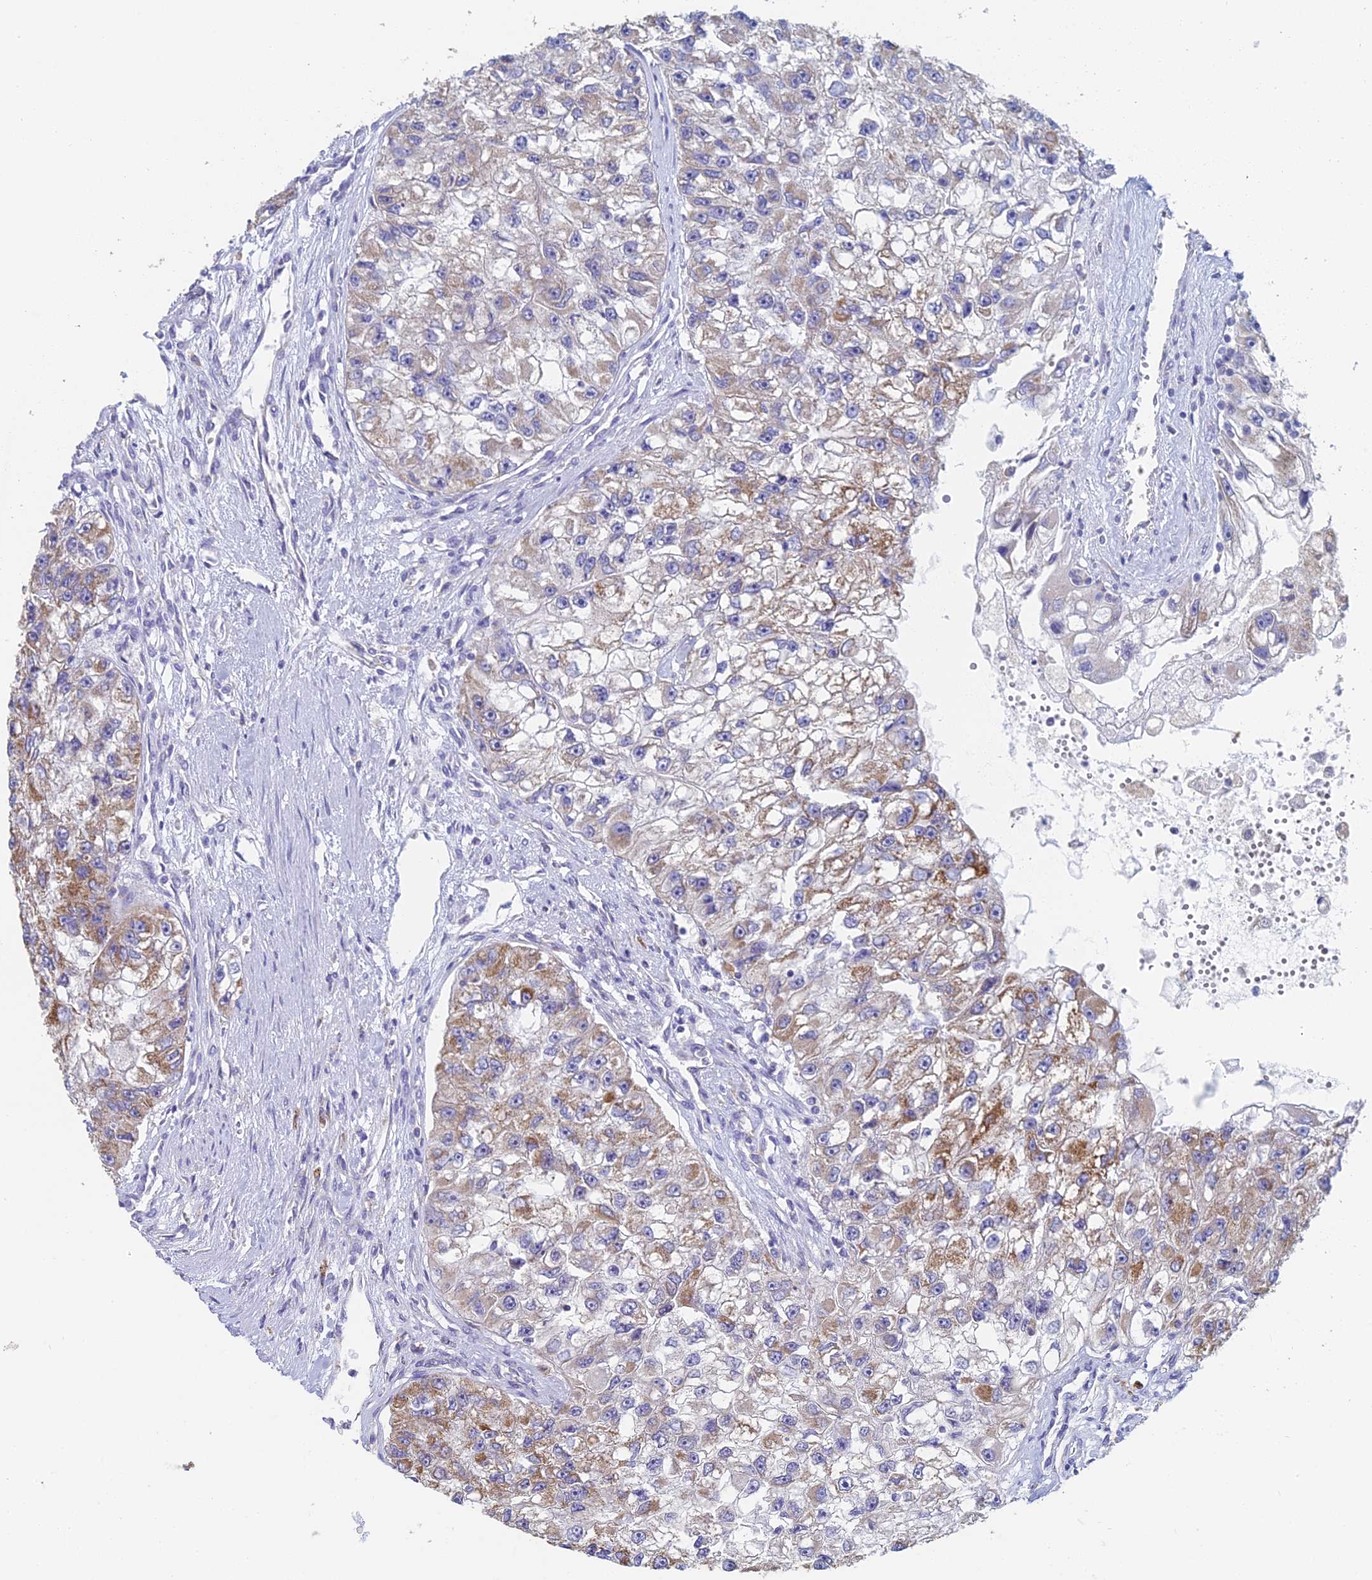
{"staining": {"intensity": "moderate", "quantity": "25%-75%", "location": "cytoplasmic/membranous"}, "tissue": "renal cancer", "cell_type": "Tumor cells", "image_type": "cancer", "snomed": [{"axis": "morphology", "description": "Adenocarcinoma, NOS"}, {"axis": "topography", "description": "Kidney"}], "caption": "Renal cancer (adenocarcinoma) tissue demonstrates moderate cytoplasmic/membranous staining in about 25%-75% of tumor cells", "gene": "CRACR2B", "patient": {"sex": "male", "age": 63}}